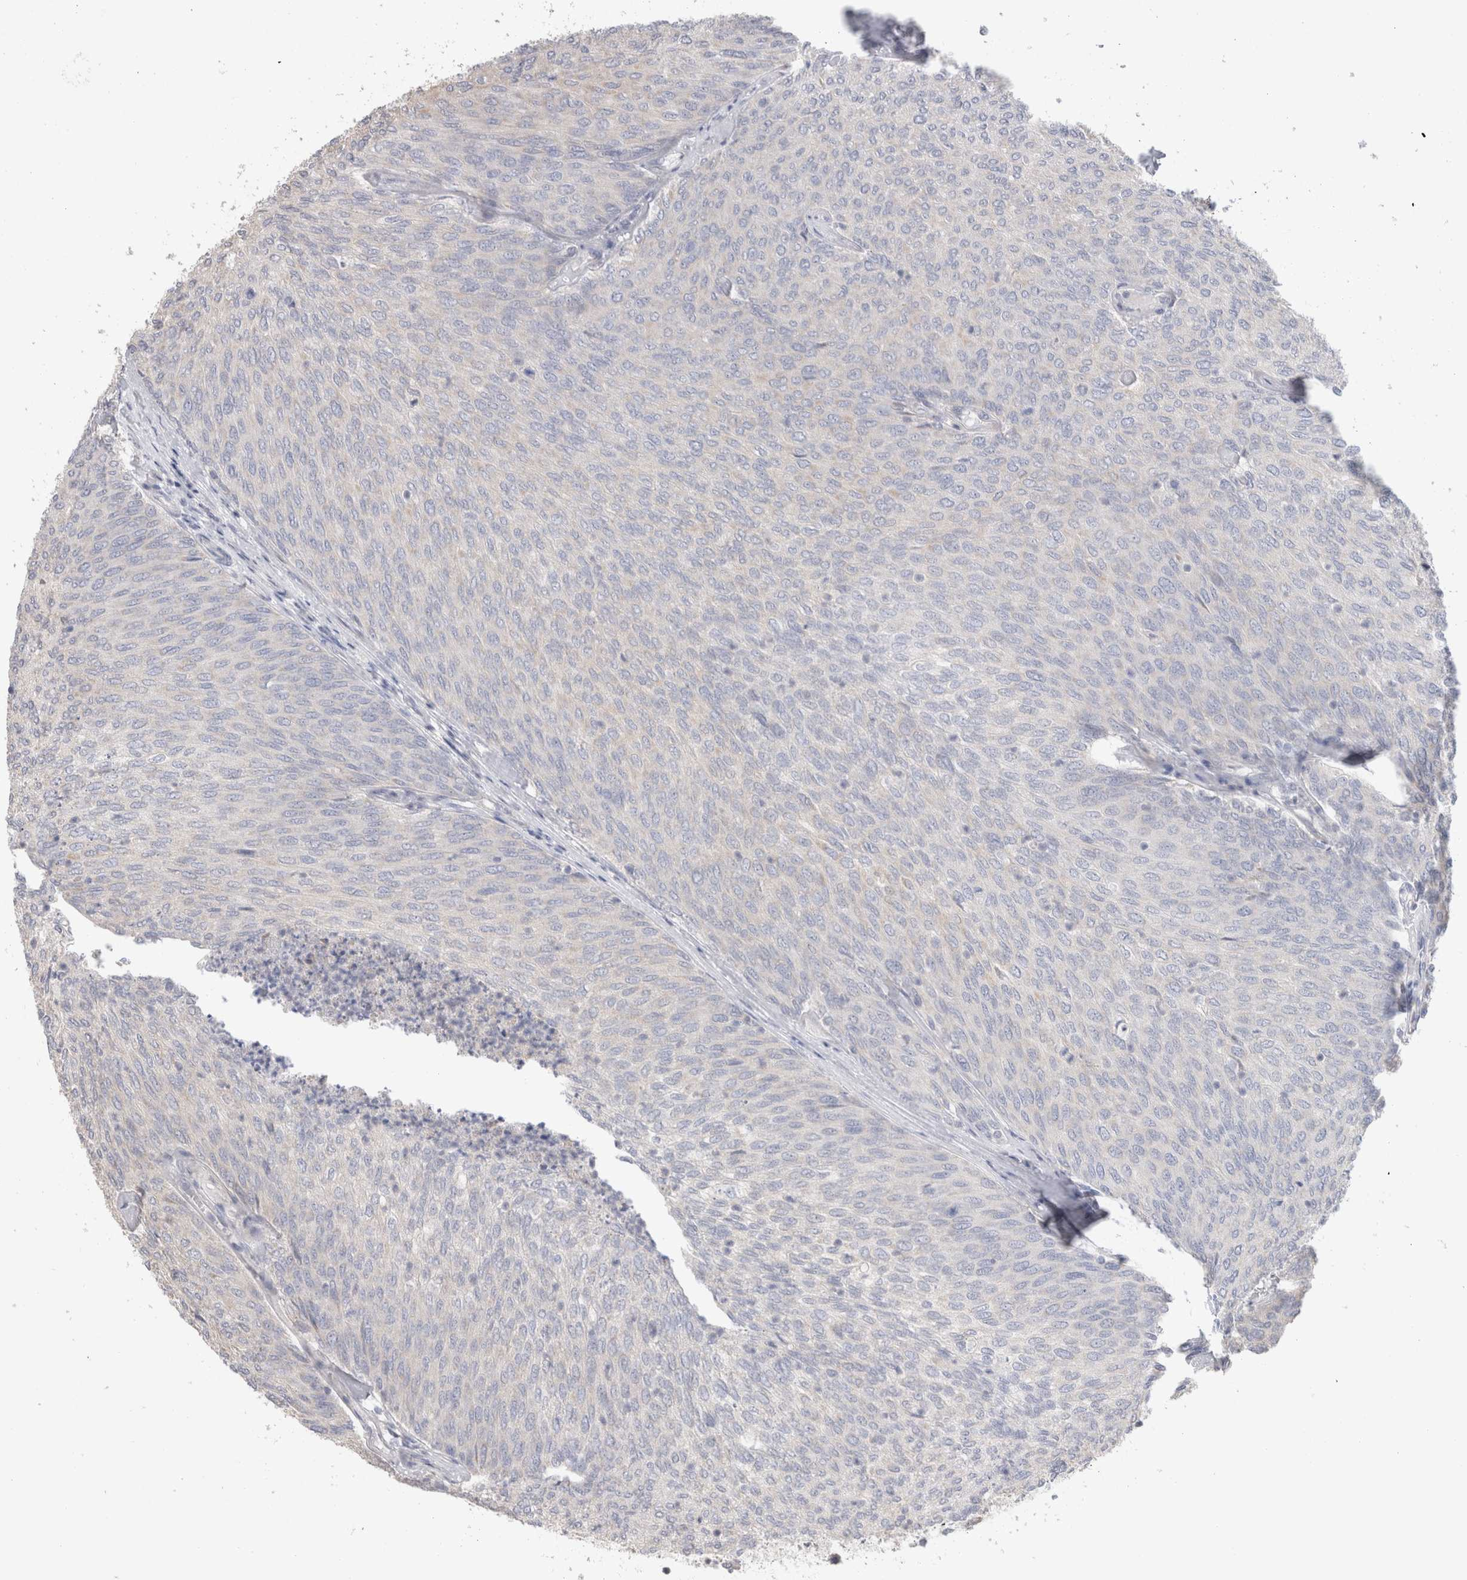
{"staining": {"intensity": "negative", "quantity": "none", "location": "none"}, "tissue": "urothelial cancer", "cell_type": "Tumor cells", "image_type": "cancer", "snomed": [{"axis": "morphology", "description": "Urothelial carcinoma, Low grade"}, {"axis": "topography", "description": "Urinary bladder"}], "caption": "DAB immunohistochemical staining of urothelial carcinoma (low-grade) displays no significant expression in tumor cells.", "gene": "DMD", "patient": {"sex": "female", "age": 79}}